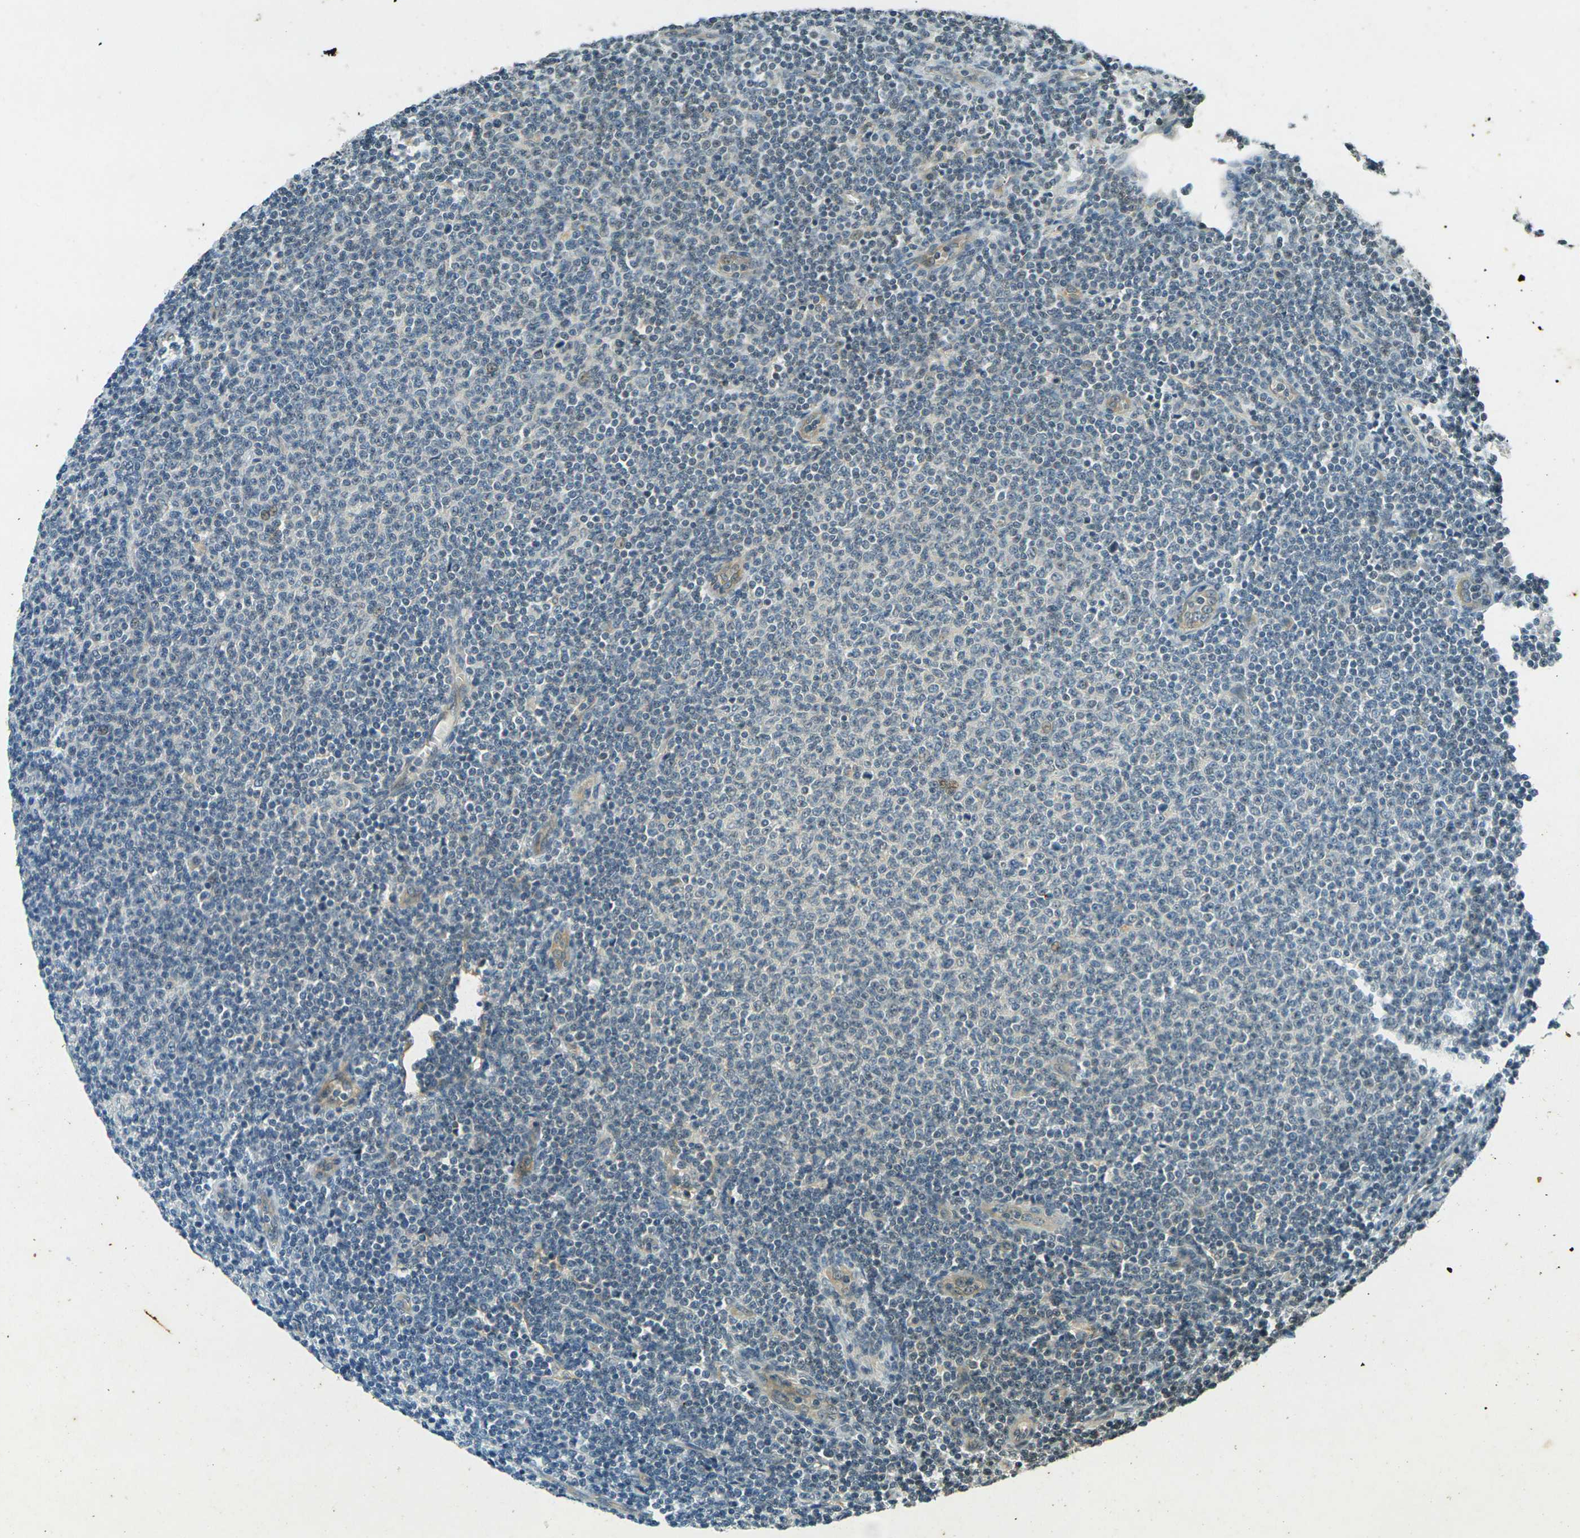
{"staining": {"intensity": "negative", "quantity": "none", "location": "none"}, "tissue": "lymphoma", "cell_type": "Tumor cells", "image_type": "cancer", "snomed": [{"axis": "morphology", "description": "Malignant lymphoma, non-Hodgkin's type, Low grade"}, {"axis": "topography", "description": "Lymph node"}], "caption": "Immunohistochemistry of lymphoma displays no positivity in tumor cells.", "gene": "PDE2A", "patient": {"sex": "male", "age": 66}}